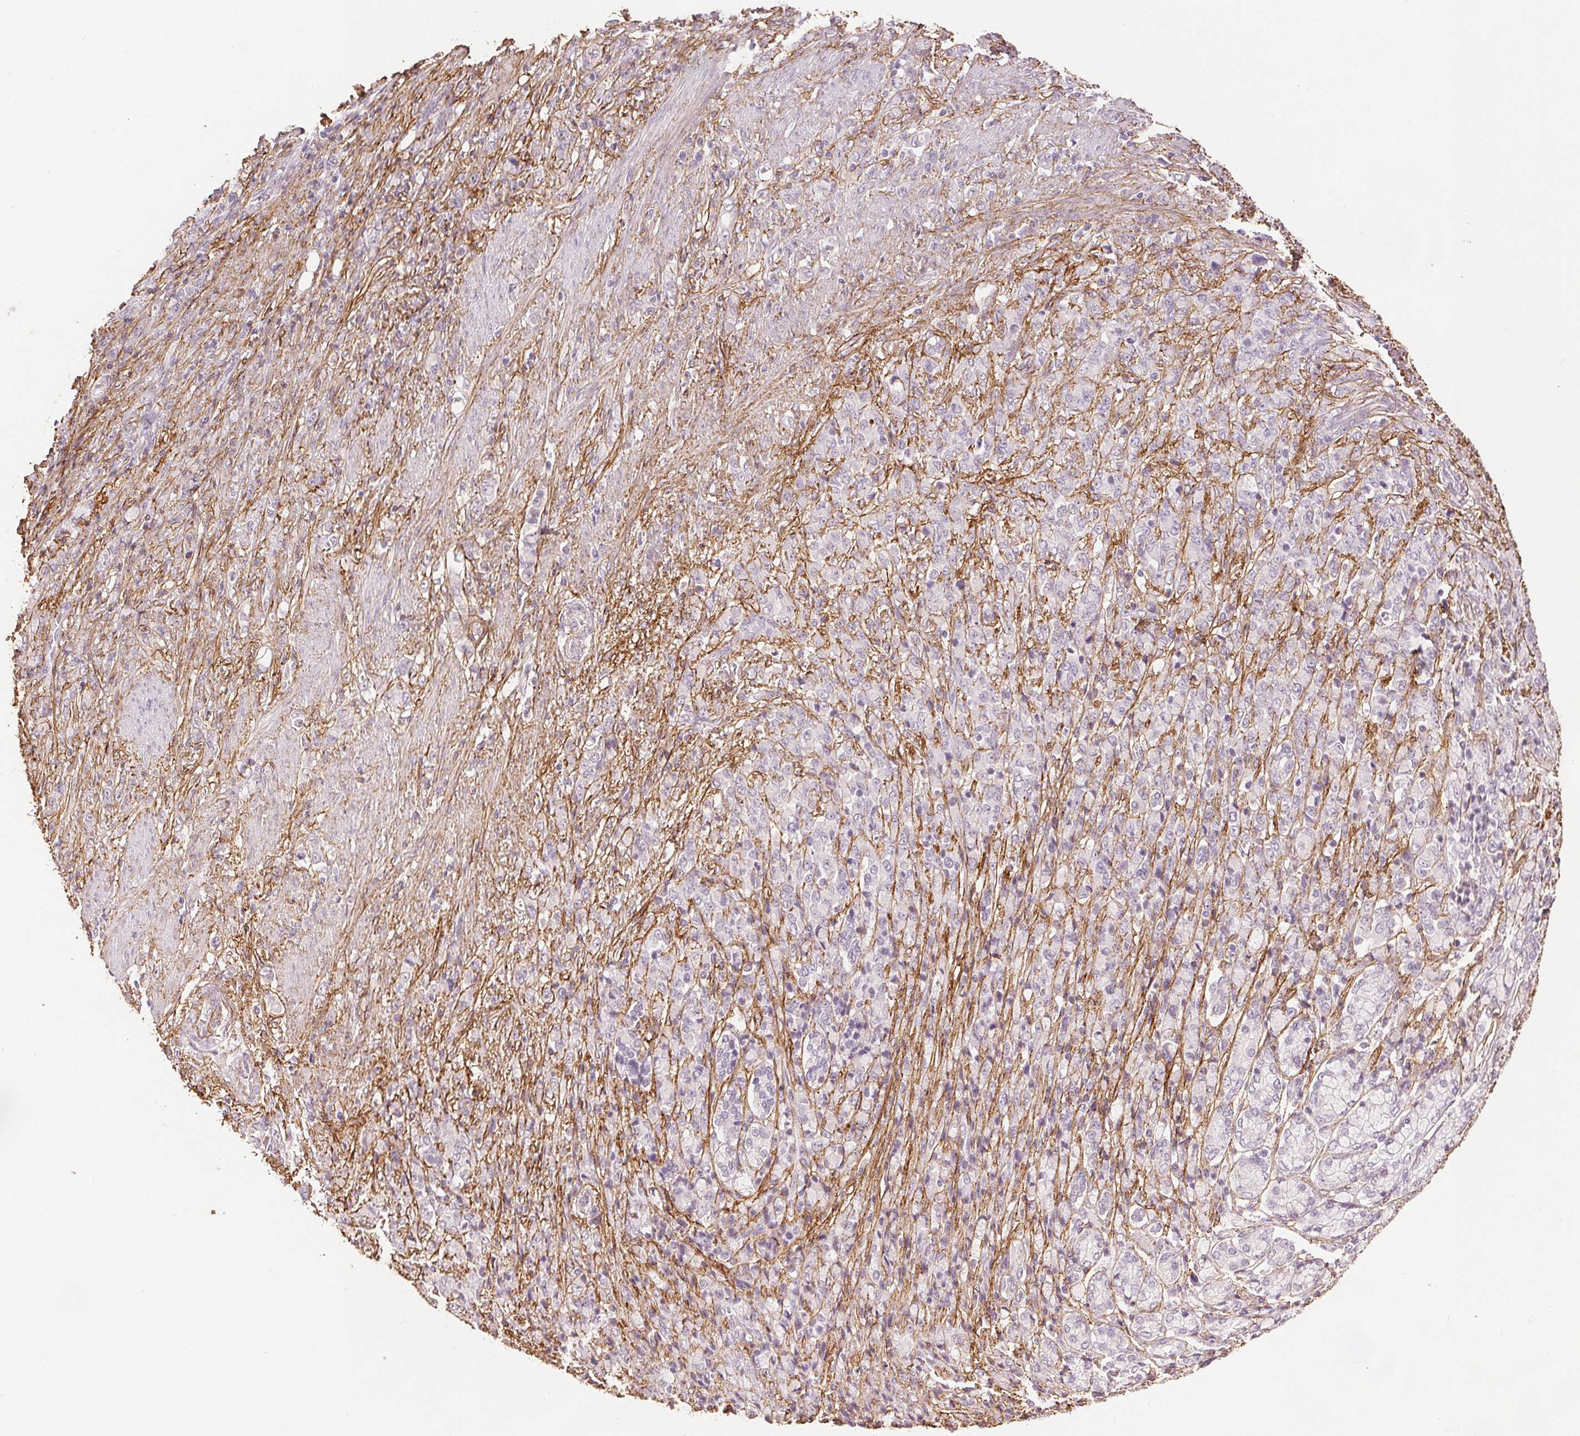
{"staining": {"intensity": "negative", "quantity": "none", "location": "none"}, "tissue": "stomach cancer", "cell_type": "Tumor cells", "image_type": "cancer", "snomed": [{"axis": "morphology", "description": "Adenocarcinoma, NOS"}, {"axis": "topography", "description": "Stomach"}], "caption": "Stomach cancer (adenocarcinoma) was stained to show a protein in brown. There is no significant positivity in tumor cells.", "gene": "FBN1", "patient": {"sex": "female", "age": 79}}